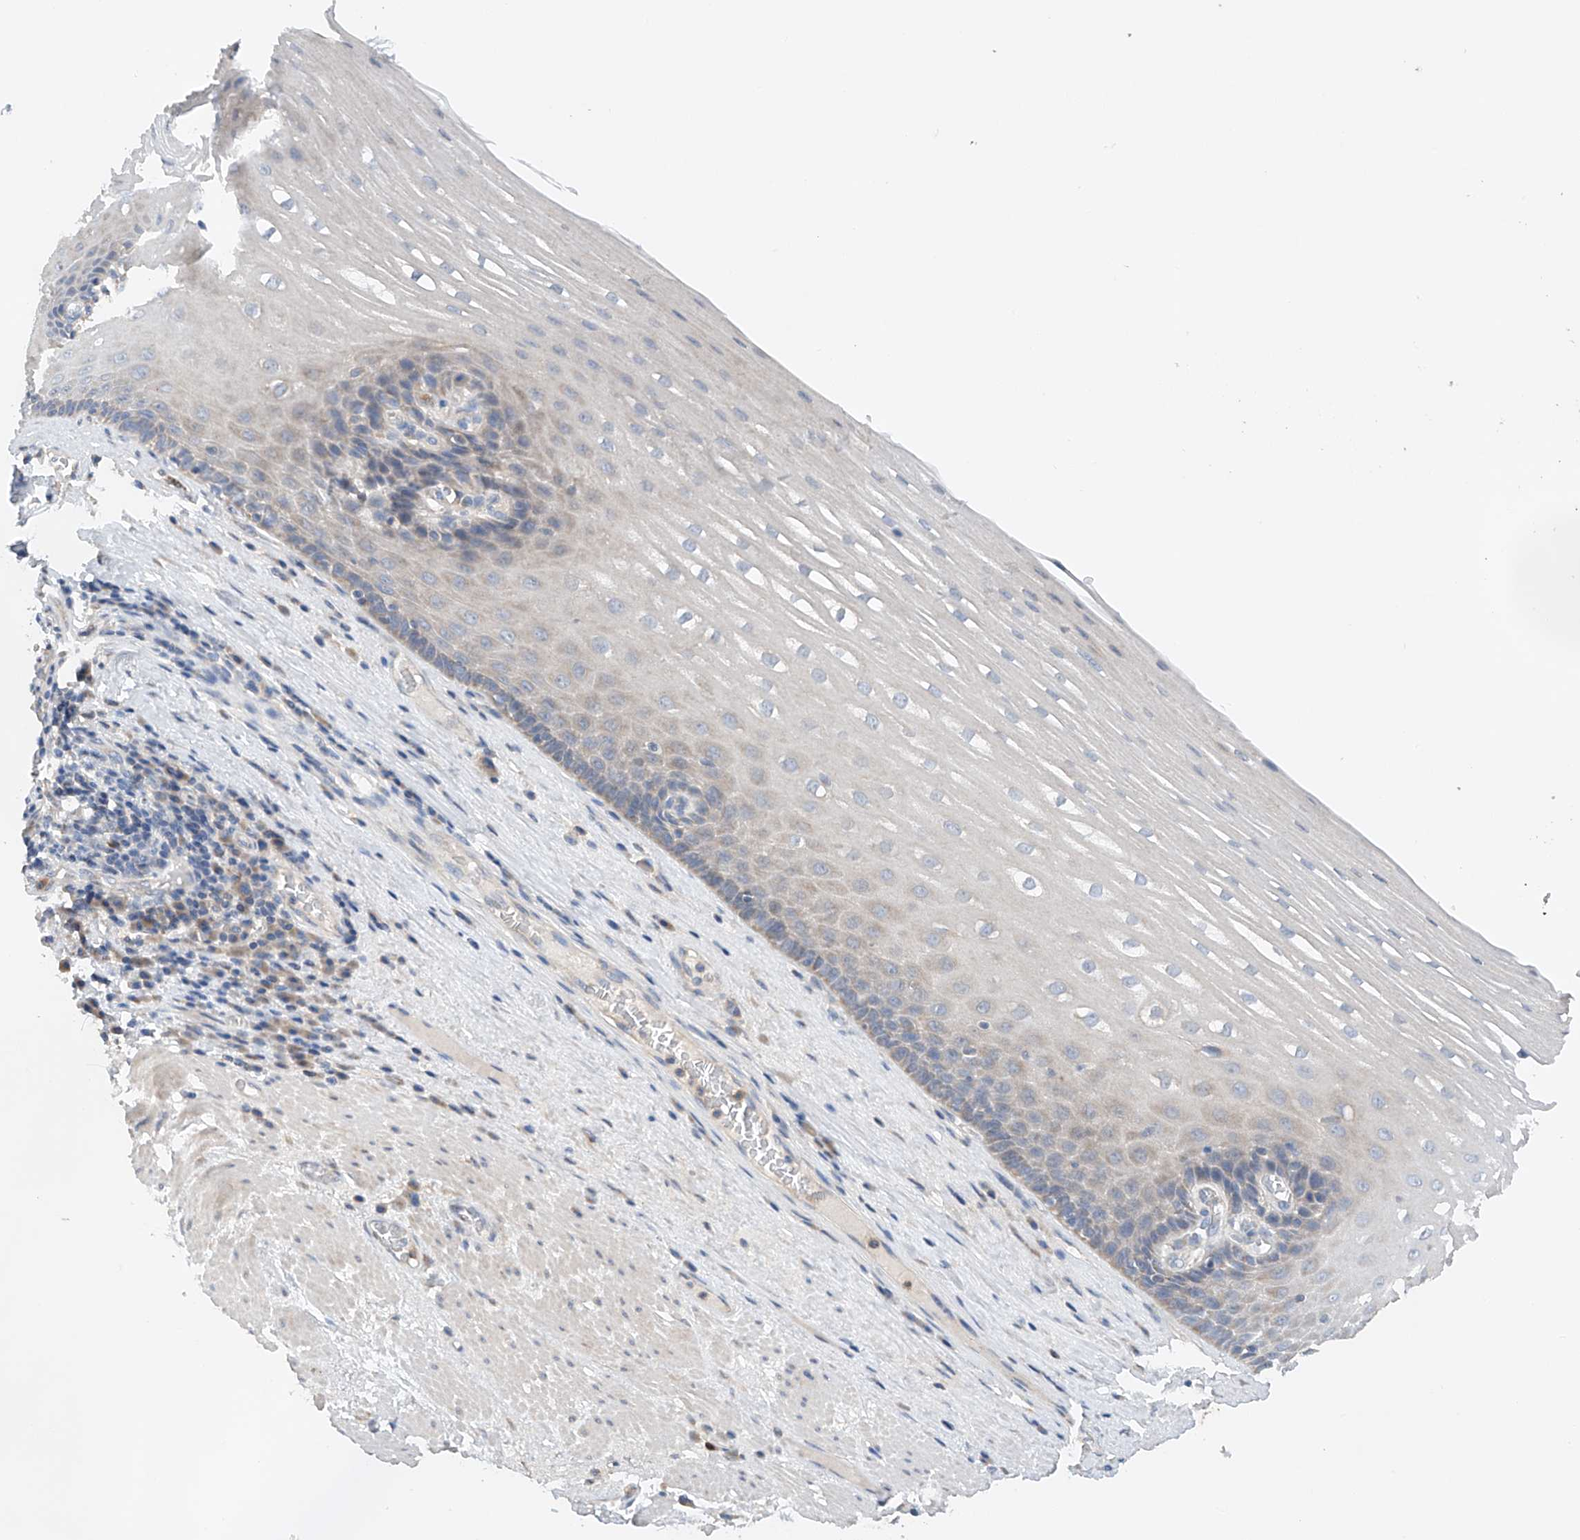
{"staining": {"intensity": "weak", "quantity": "<25%", "location": "cytoplasmic/membranous"}, "tissue": "esophagus", "cell_type": "Squamous epithelial cells", "image_type": "normal", "snomed": [{"axis": "morphology", "description": "Normal tissue, NOS"}, {"axis": "topography", "description": "Esophagus"}], "caption": "Immunohistochemistry (IHC) photomicrograph of benign esophagus: esophagus stained with DAB (3,3'-diaminobenzidine) demonstrates no significant protein staining in squamous epithelial cells.", "gene": "GPC4", "patient": {"sex": "male", "age": 62}}